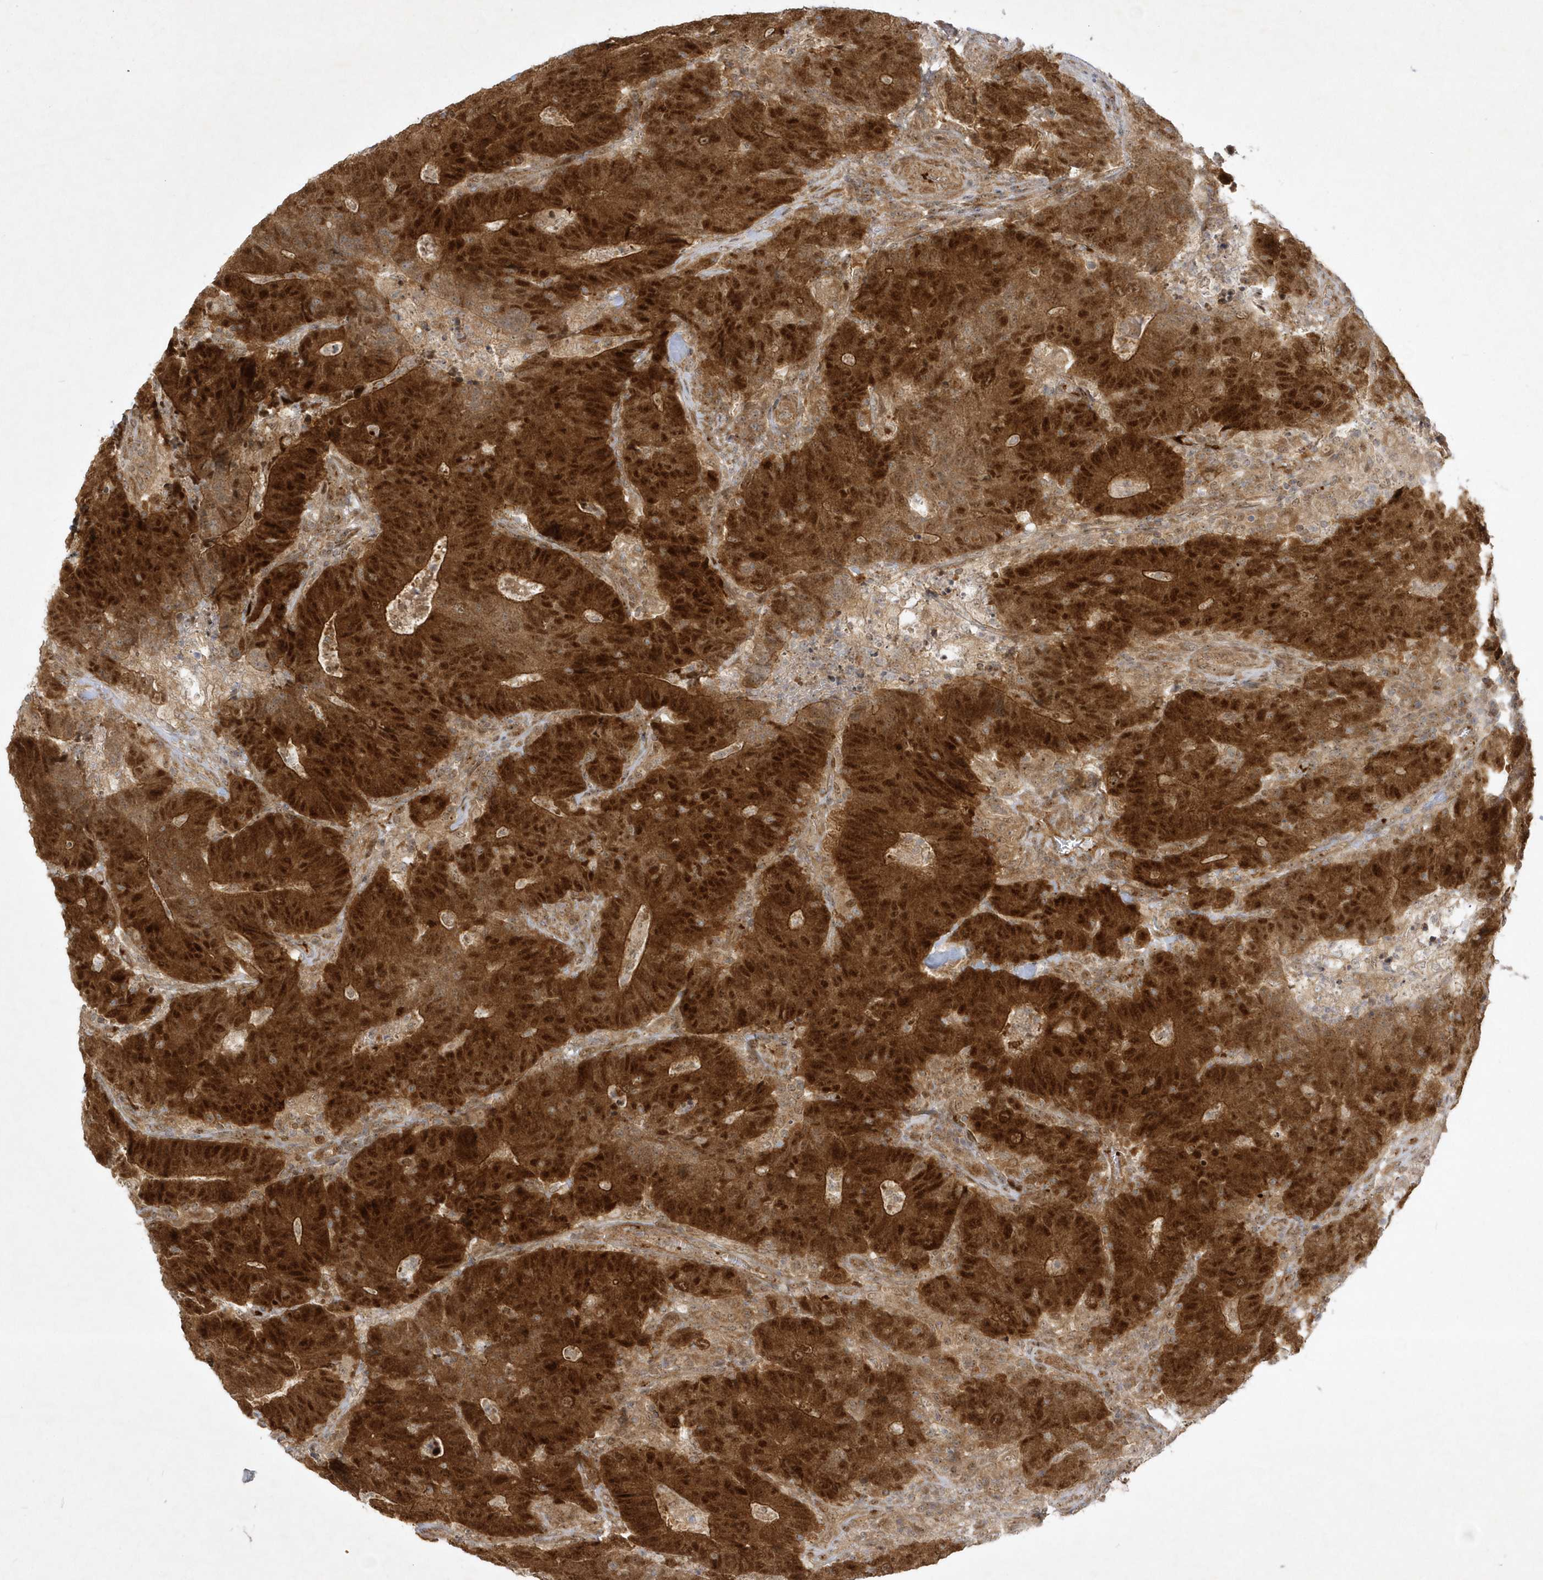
{"staining": {"intensity": "strong", "quantity": ">75%", "location": "cytoplasmic/membranous,nuclear"}, "tissue": "colorectal cancer", "cell_type": "Tumor cells", "image_type": "cancer", "snomed": [{"axis": "morphology", "description": "Normal tissue, NOS"}, {"axis": "morphology", "description": "Adenocarcinoma, NOS"}, {"axis": "topography", "description": "Colon"}], "caption": "Colorectal adenocarcinoma stained with a brown dye reveals strong cytoplasmic/membranous and nuclear positive expression in about >75% of tumor cells.", "gene": "NAF1", "patient": {"sex": "female", "age": 75}}